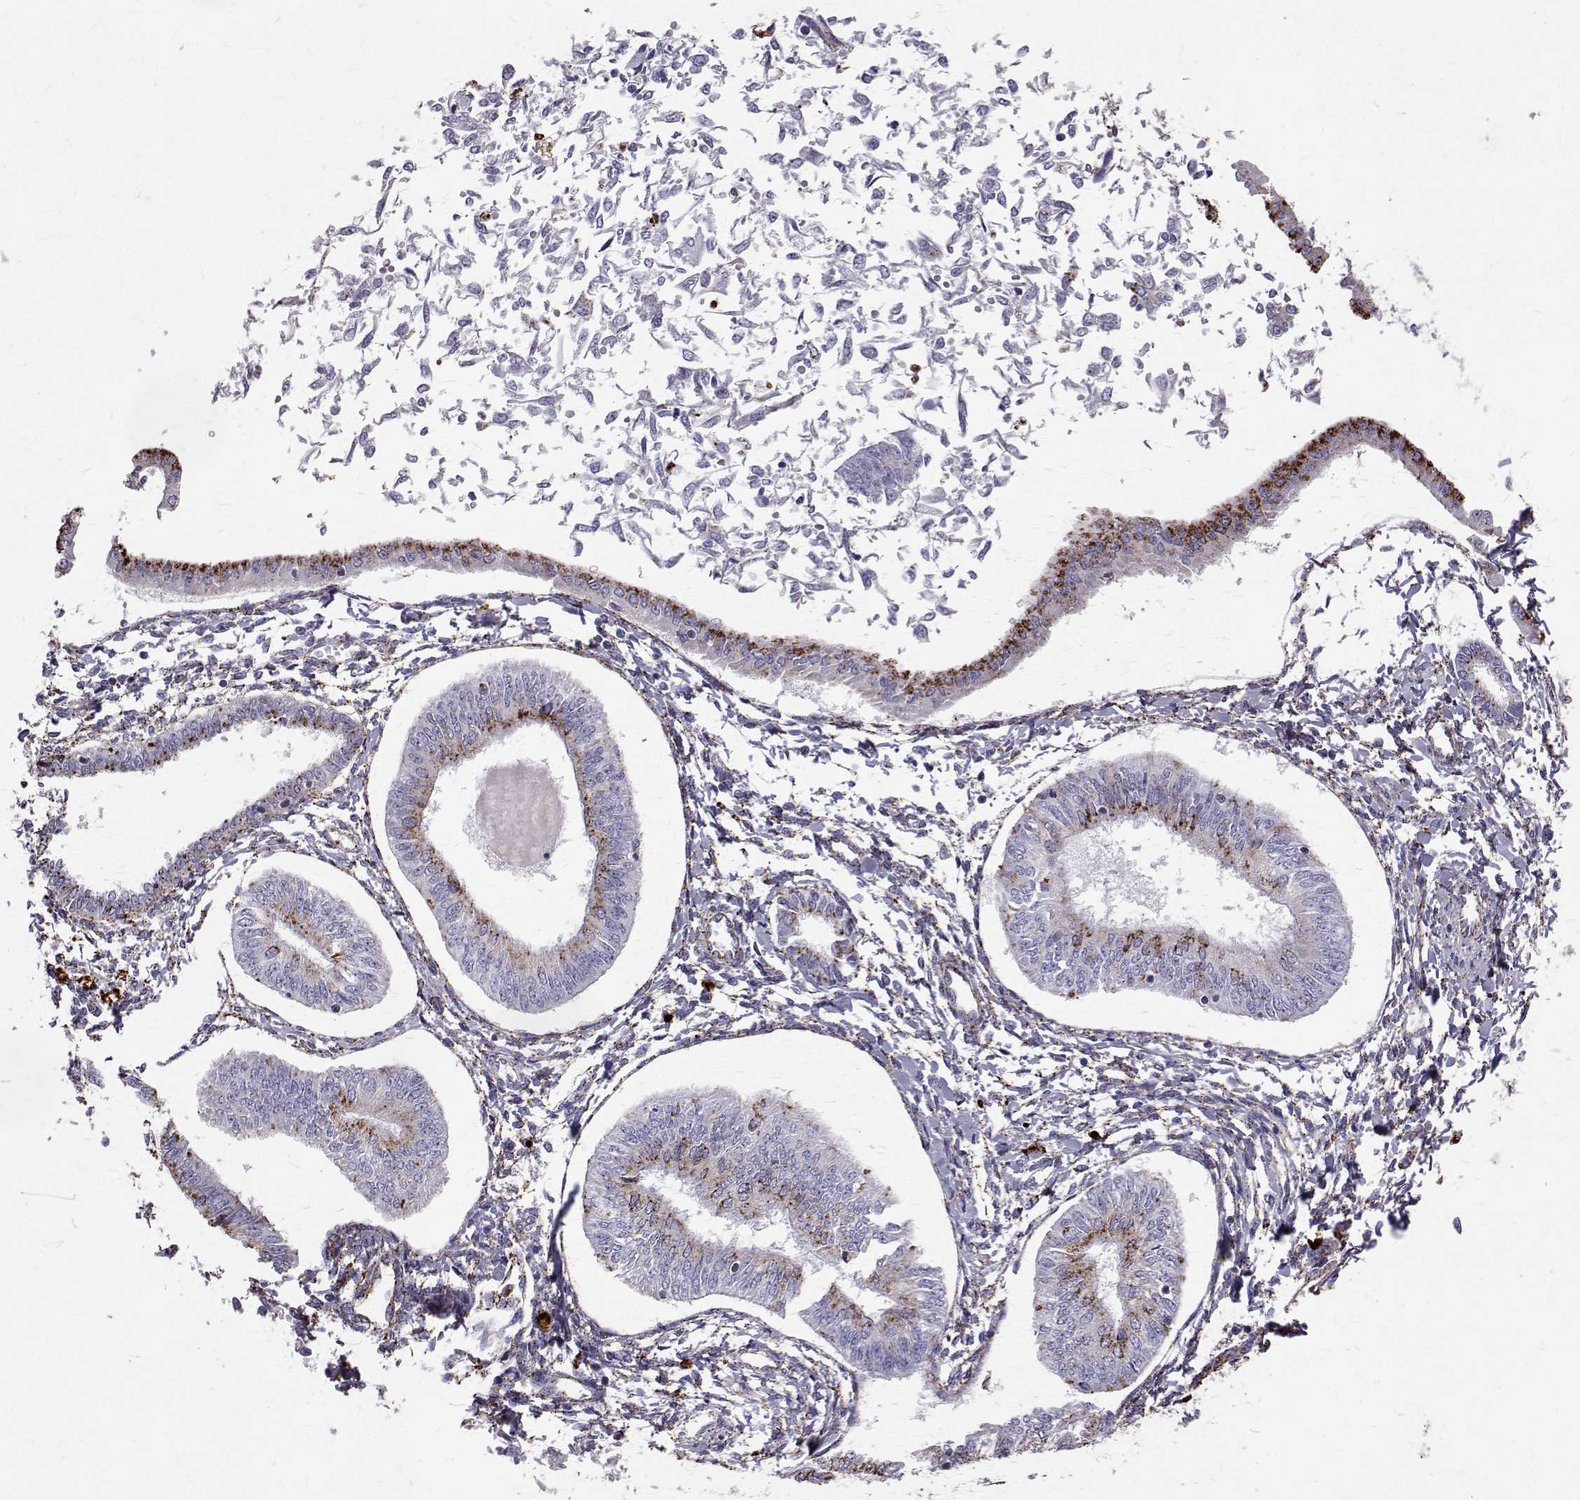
{"staining": {"intensity": "strong", "quantity": "<25%", "location": "cytoplasmic/membranous"}, "tissue": "endometrial cancer", "cell_type": "Tumor cells", "image_type": "cancer", "snomed": [{"axis": "morphology", "description": "Adenocarcinoma, NOS"}, {"axis": "topography", "description": "Endometrium"}], "caption": "Immunohistochemistry of human endometrial adenocarcinoma reveals medium levels of strong cytoplasmic/membranous staining in approximately <25% of tumor cells.", "gene": "TPP1", "patient": {"sex": "female", "age": 58}}